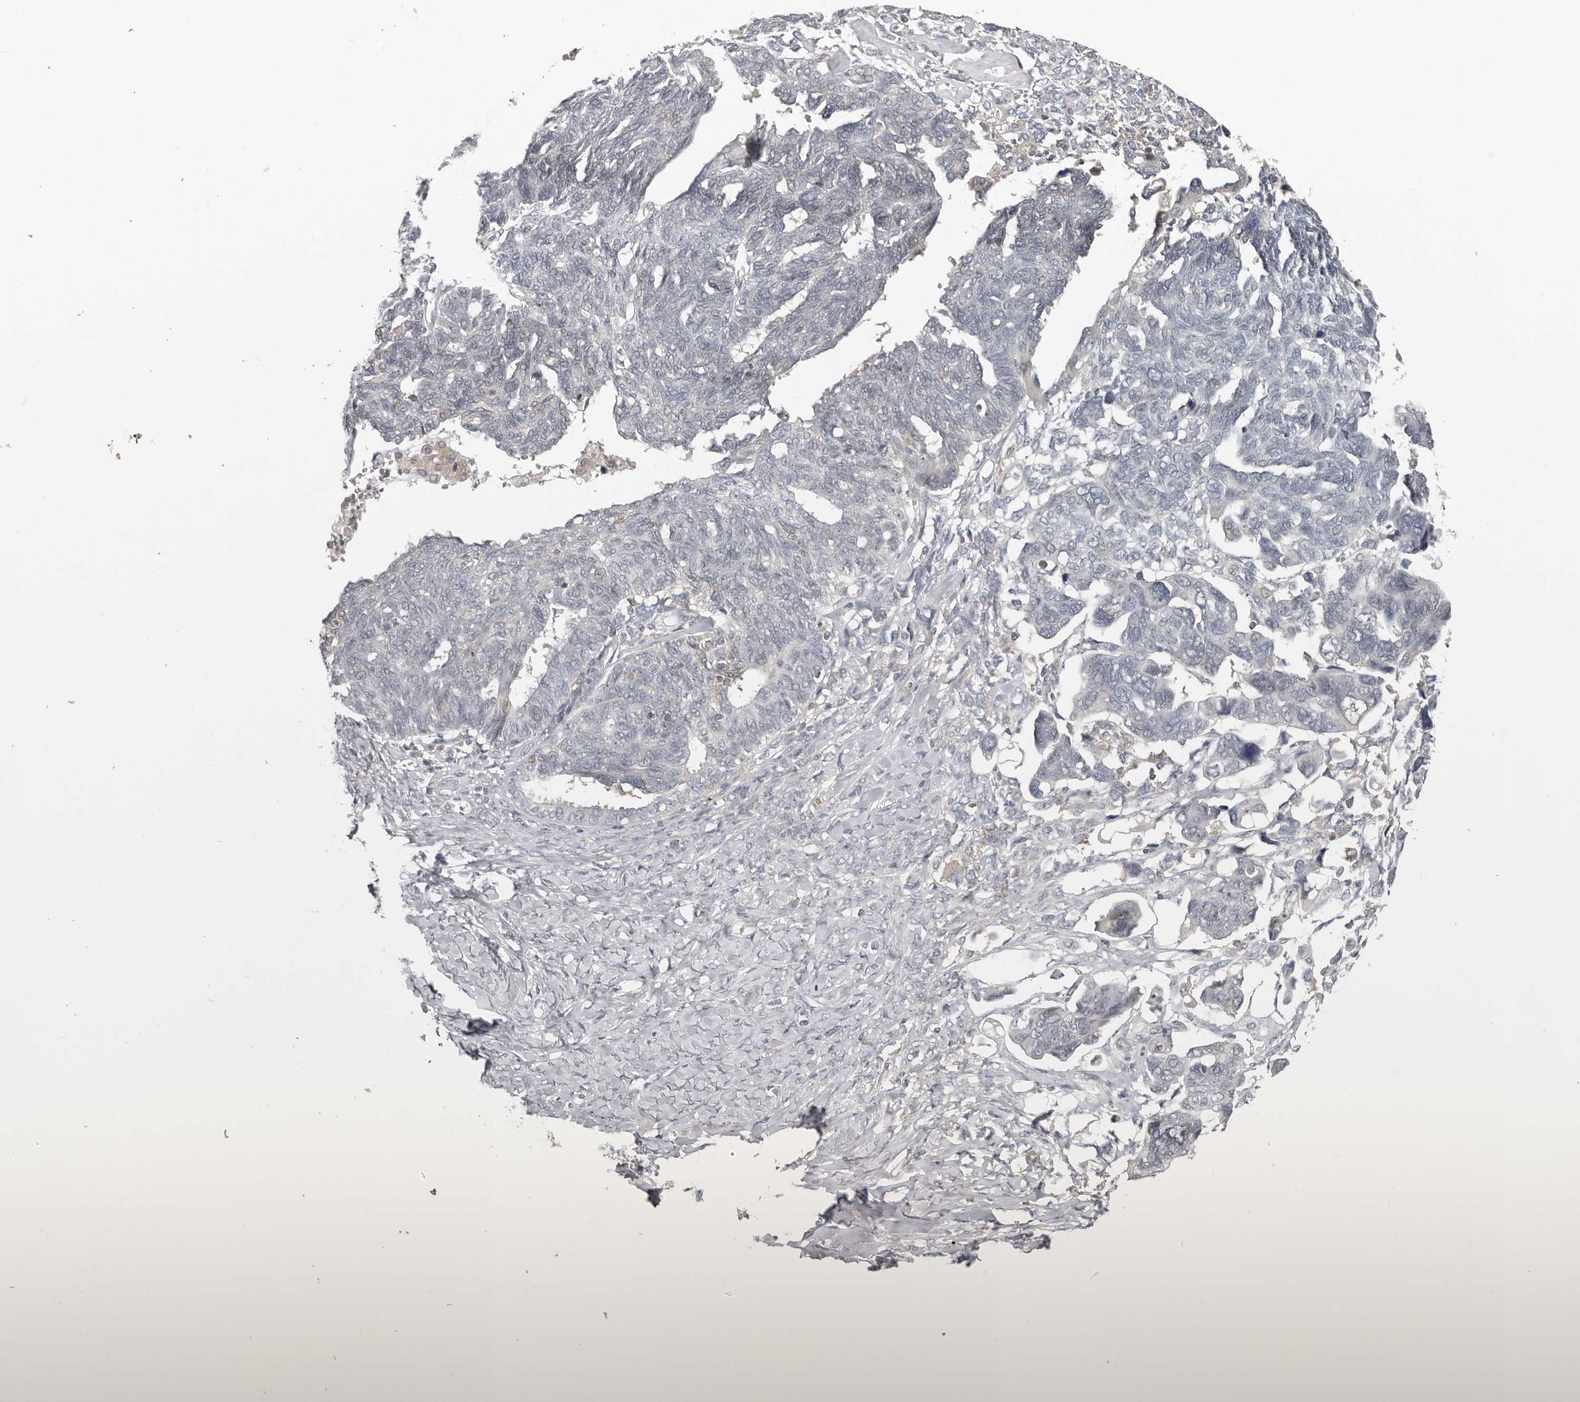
{"staining": {"intensity": "negative", "quantity": "none", "location": "none"}, "tissue": "ovarian cancer", "cell_type": "Tumor cells", "image_type": "cancer", "snomed": [{"axis": "morphology", "description": "Cystadenocarcinoma, serous, NOS"}, {"axis": "topography", "description": "Ovary"}], "caption": "IHC image of human ovarian cancer stained for a protein (brown), which exhibits no expression in tumor cells. (DAB (3,3'-diaminobenzidine) IHC, high magnification).", "gene": "ANKRD44", "patient": {"sex": "female", "age": 79}}